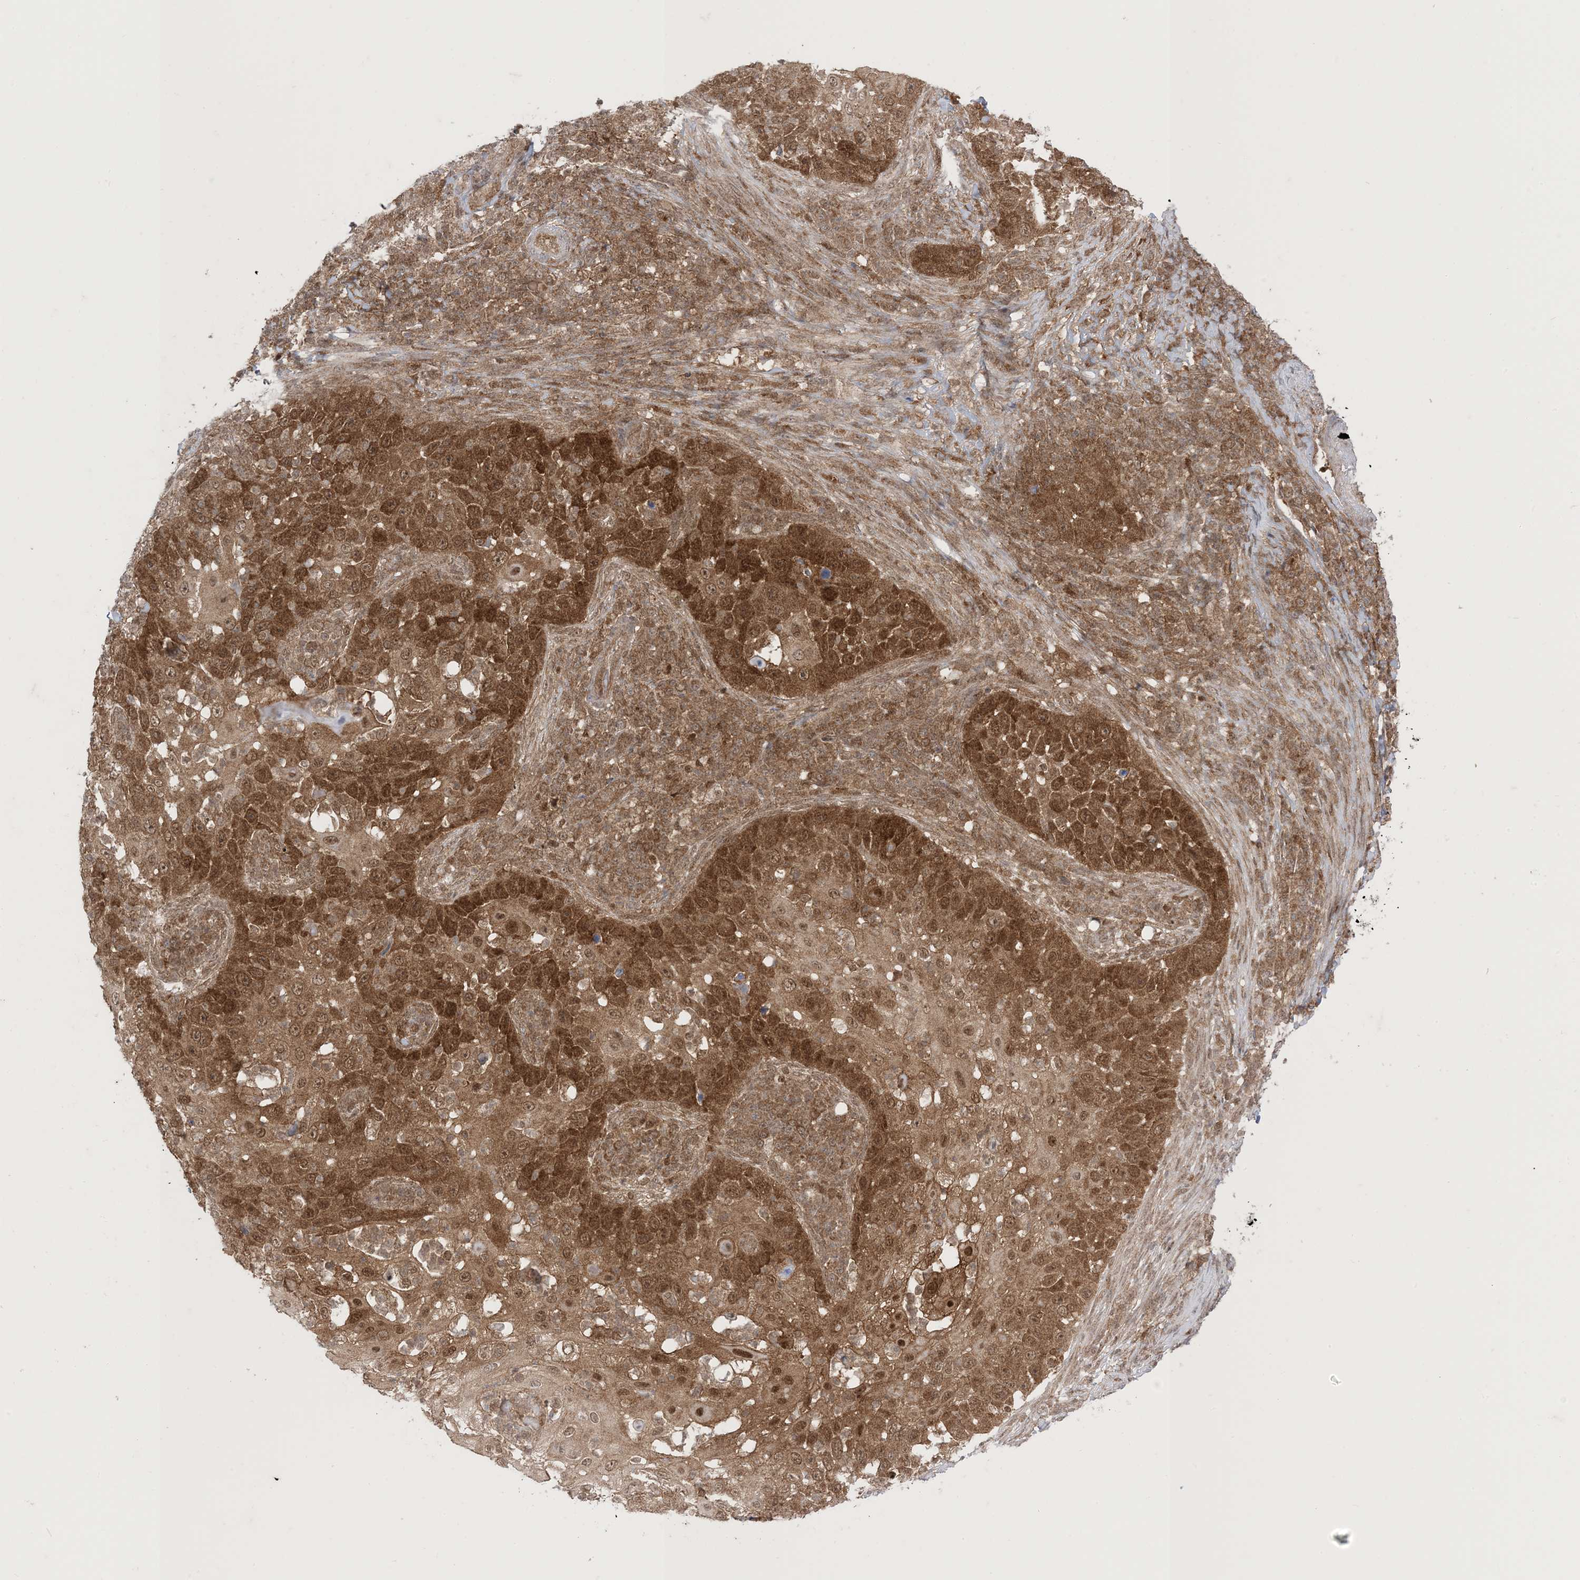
{"staining": {"intensity": "moderate", "quantity": ">75%", "location": "cytoplasmic/membranous,nuclear"}, "tissue": "skin cancer", "cell_type": "Tumor cells", "image_type": "cancer", "snomed": [{"axis": "morphology", "description": "Squamous cell carcinoma, NOS"}, {"axis": "topography", "description": "Skin"}], "caption": "Skin squamous cell carcinoma tissue reveals moderate cytoplasmic/membranous and nuclear expression in about >75% of tumor cells, visualized by immunohistochemistry. (DAB IHC, brown staining for protein, blue staining for nuclei).", "gene": "PTPA", "patient": {"sex": "female", "age": 44}}